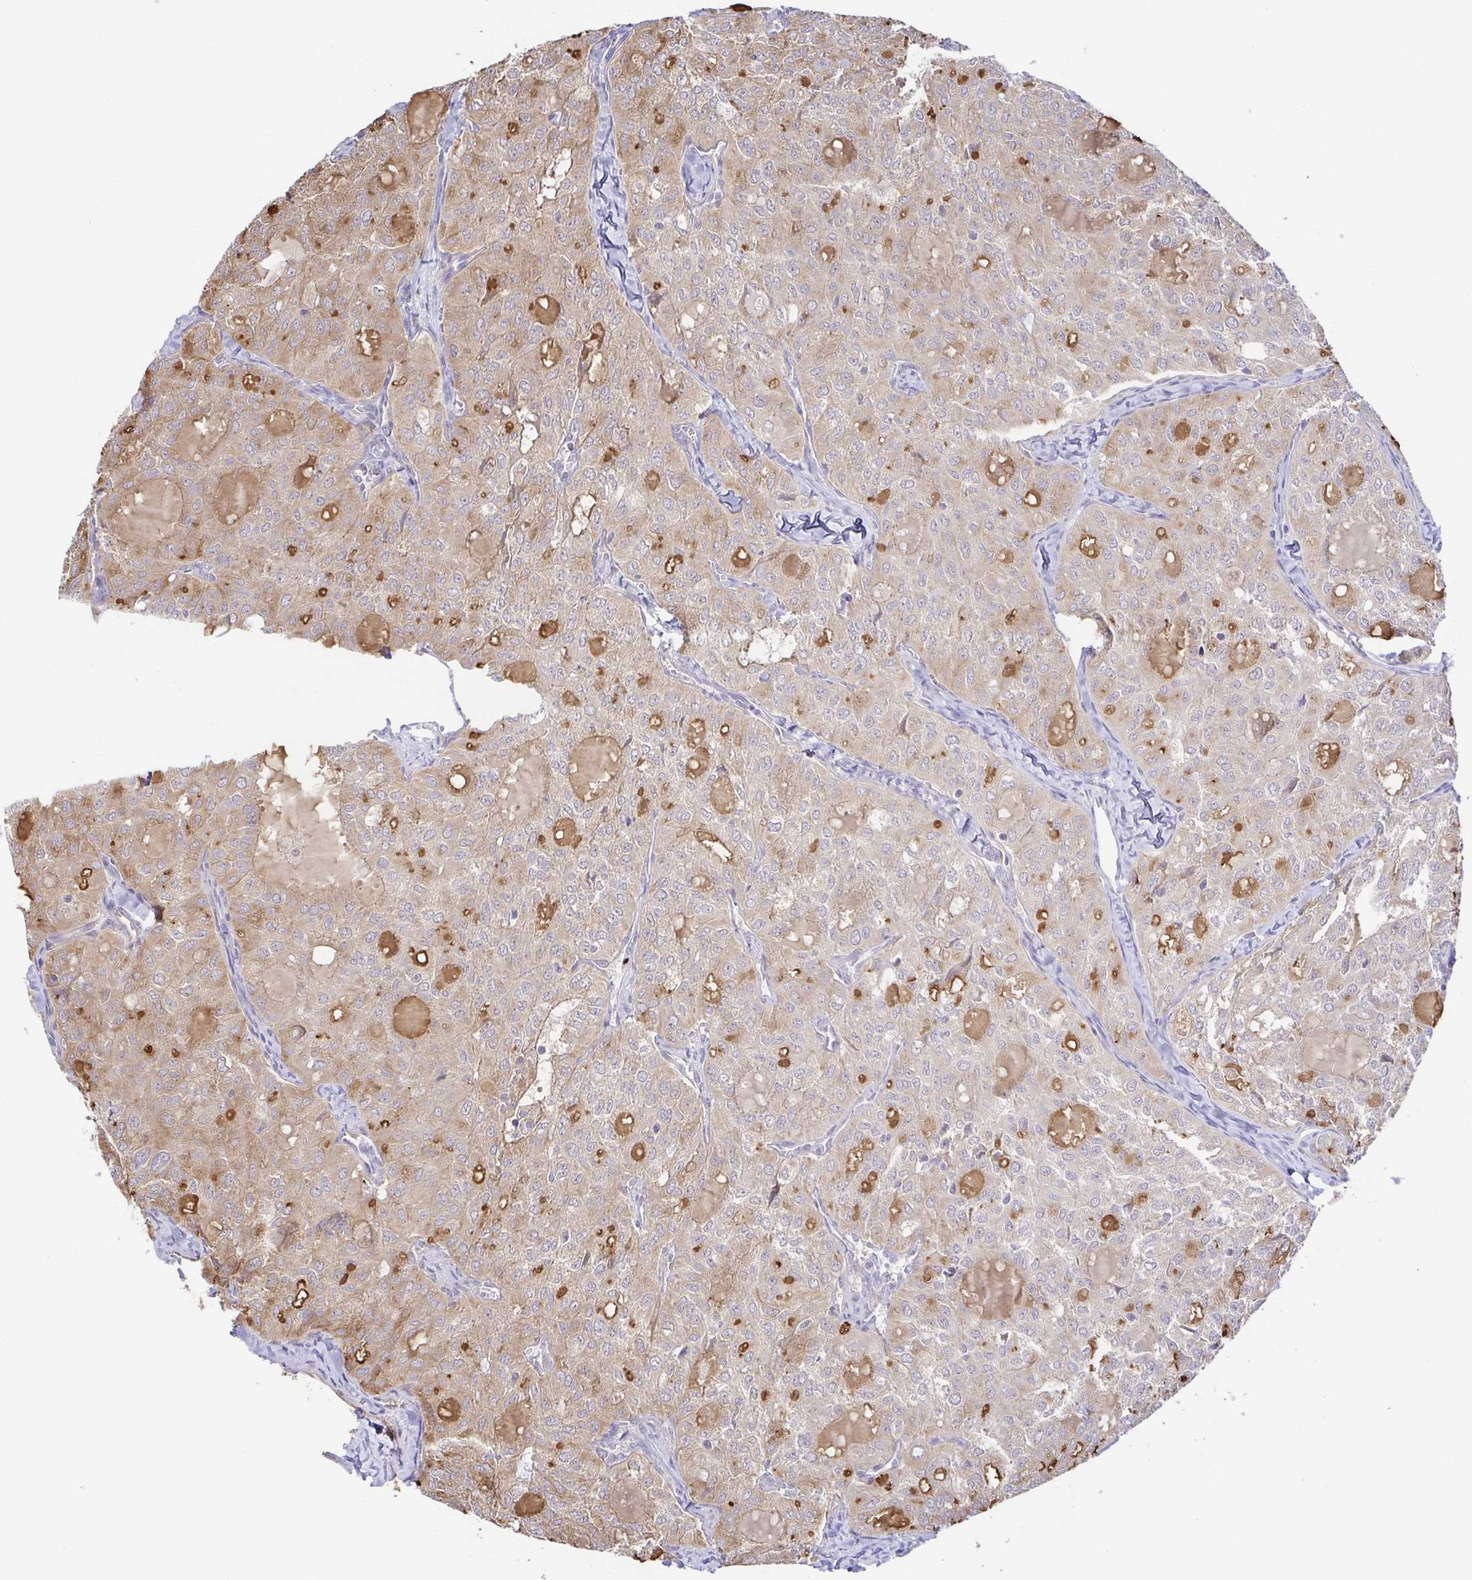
{"staining": {"intensity": "weak", "quantity": ">75%", "location": "cytoplasmic/membranous"}, "tissue": "thyroid cancer", "cell_type": "Tumor cells", "image_type": "cancer", "snomed": [{"axis": "morphology", "description": "Follicular adenoma carcinoma, NOS"}, {"axis": "topography", "description": "Thyroid gland"}], "caption": "About >75% of tumor cells in thyroid follicular adenoma carcinoma exhibit weak cytoplasmic/membranous protein staining as visualized by brown immunohistochemical staining.", "gene": "EIF3D", "patient": {"sex": "male", "age": 75}}